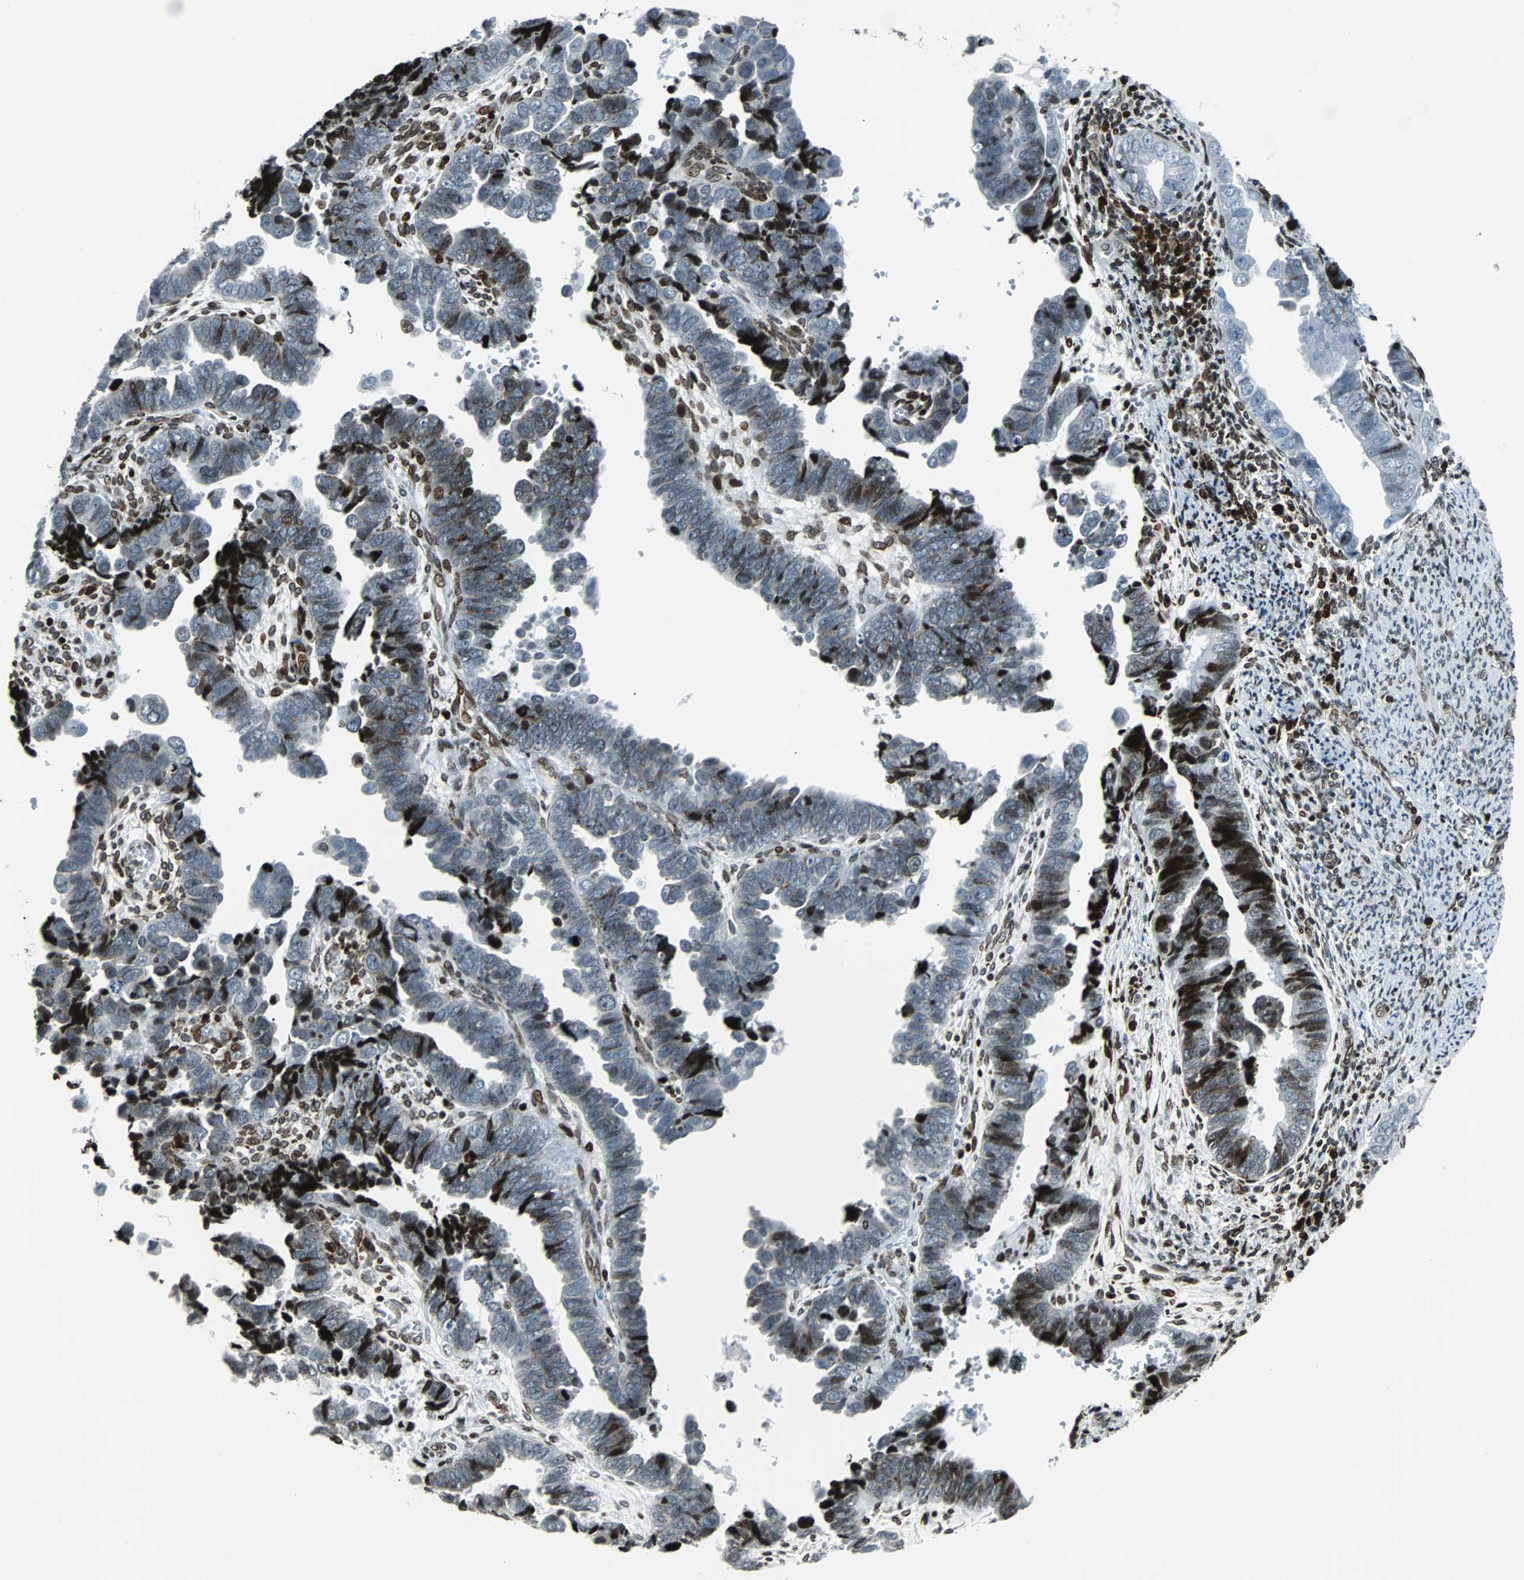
{"staining": {"intensity": "moderate", "quantity": "<25%", "location": "nuclear"}, "tissue": "endometrial cancer", "cell_type": "Tumor cells", "image_type": "cancer", "snomed": [{"axis": "morphology", "description": "Adenocarcinoma, NOS"}, {"axis": "topography", "description": "Endometrium"}], "caption": "Moderate nuclear protein expression is present in approximately <25% of tumor cells in adenocarcinoma (endometrial).", "gene": "ZNF131", "patient": {"sex": "female", "age": 75}}